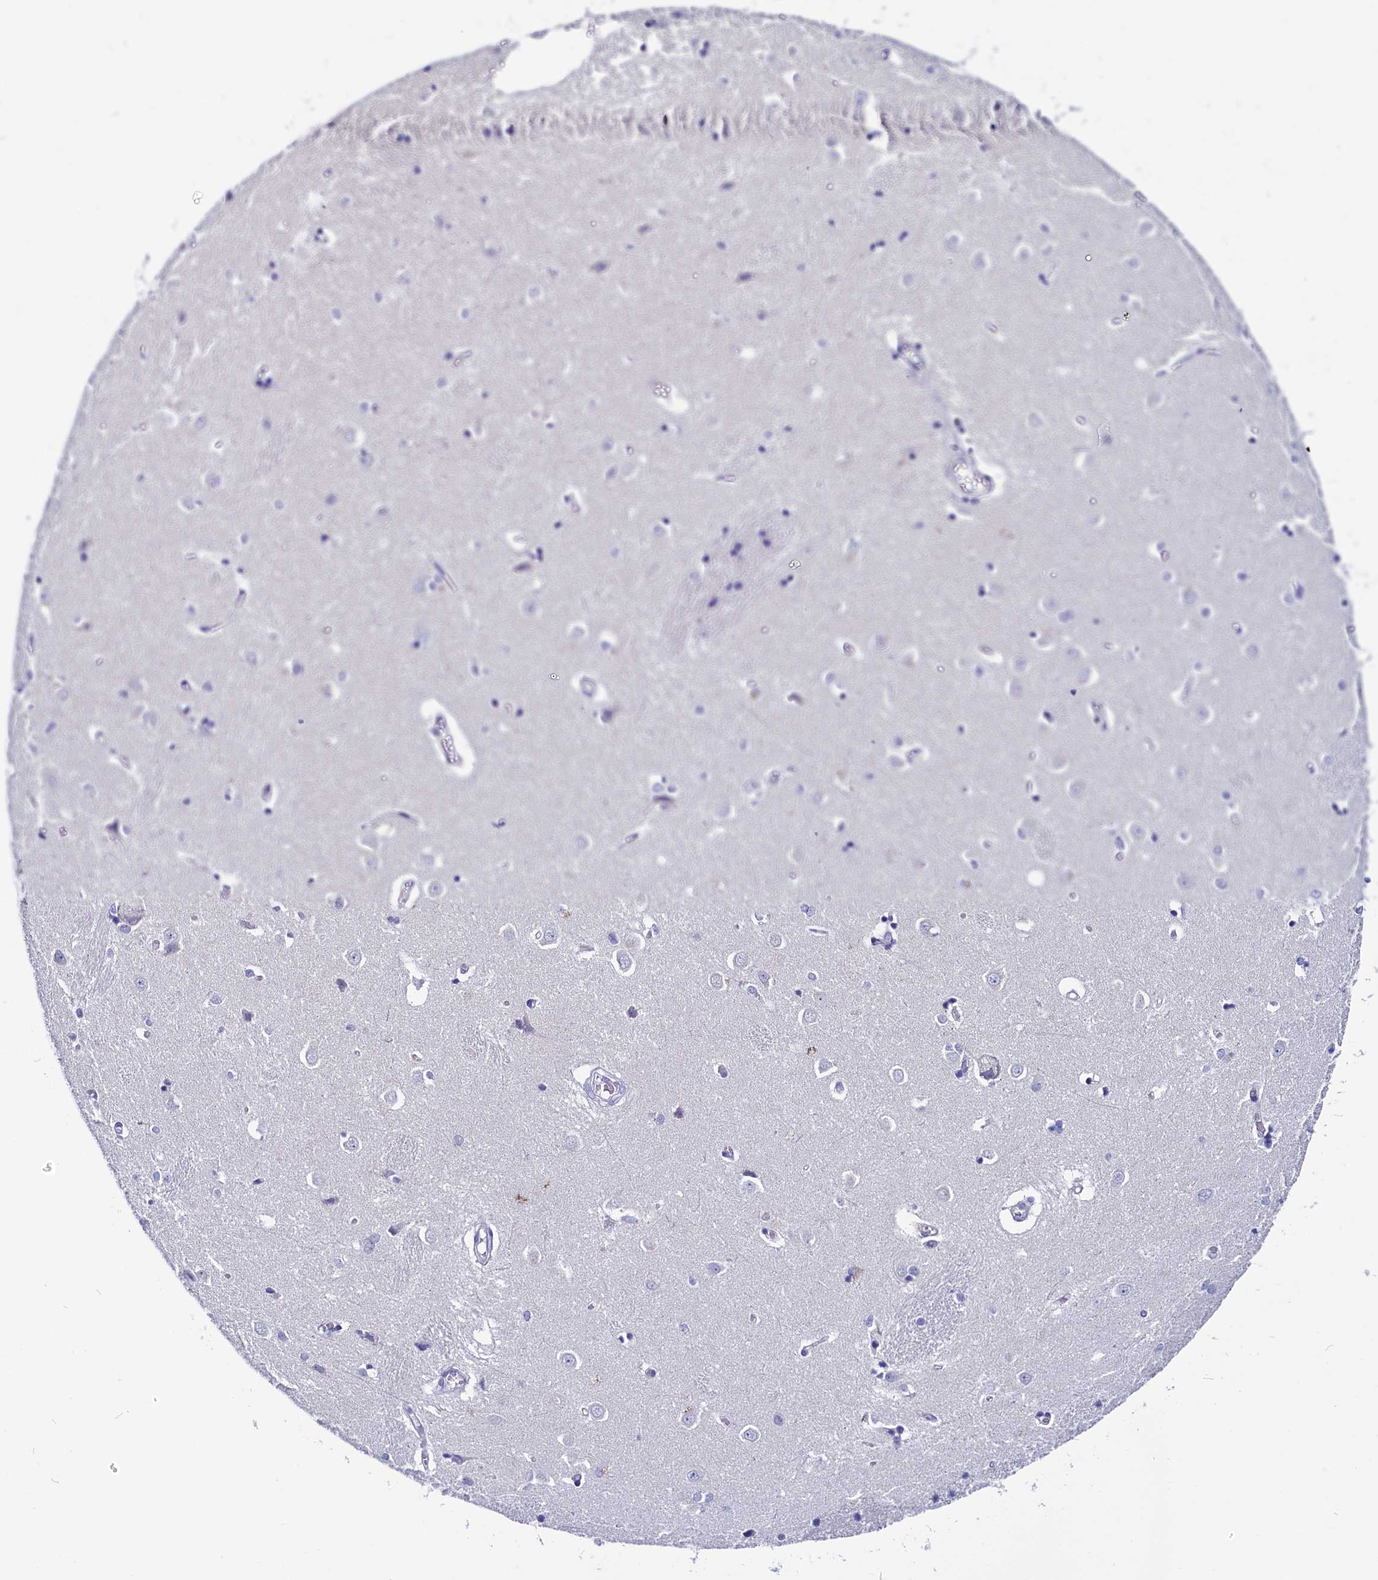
{"staining": {"intensity": "negative", "quantity": "none", "location": "none"}, "tissue": "caudate", "cell_type": "Glial cells", "image_type": "normal", "snomed": [{"axis": "morphology", "description": "Normal tissue, NOS"}, {"axis": "topography", "description": "Lateral ventricle wall"}], "caption": "High power microscopy photomicrograph of an immunohistochemistry (IHC) histopathology image of normal caudate, revealing no significant staining in glial cells.", "gene": "CIAPIN1", "patient": {"sex": "male", "age": 37}}